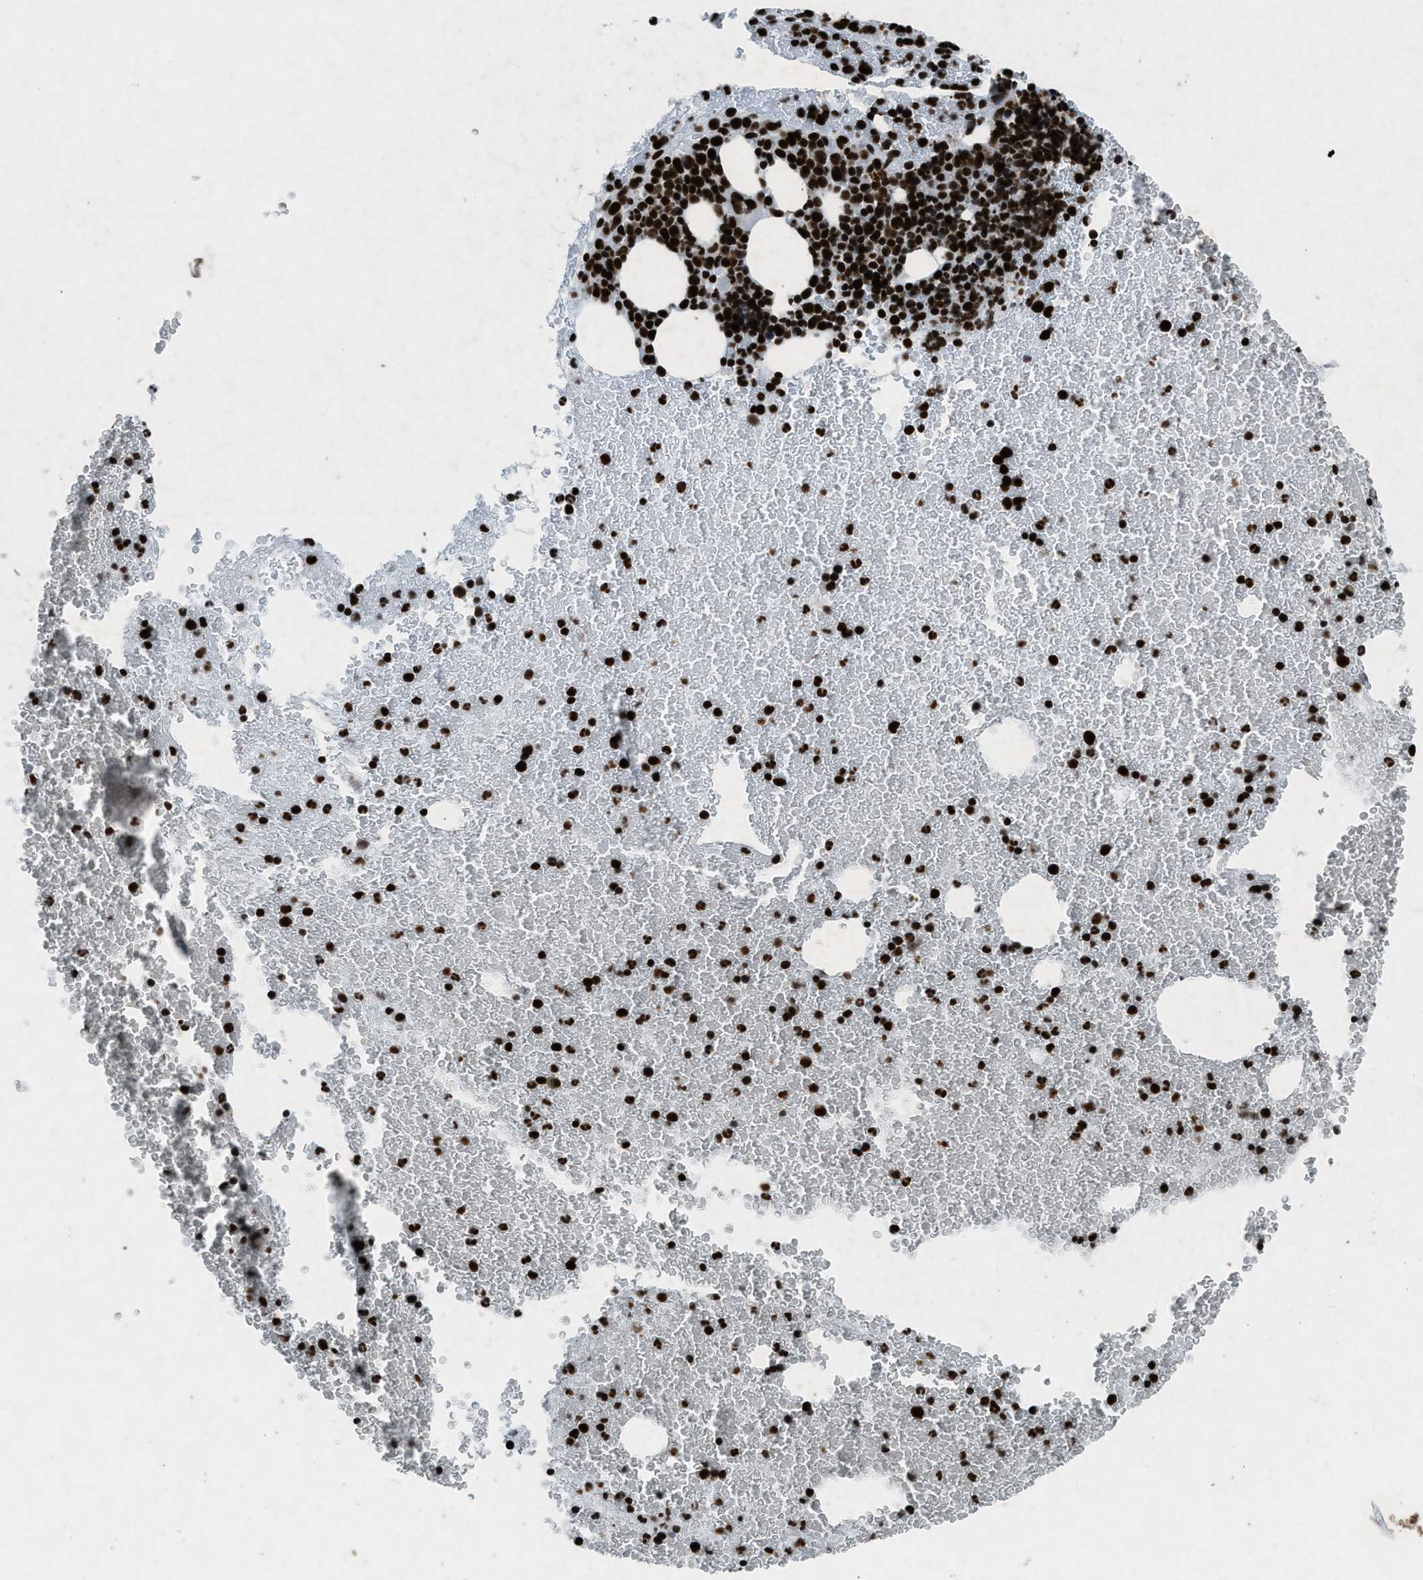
{"staining": {"intensity": "strong", "quantity": ">75%", "location": "nuclear"}, "tissue": "bone marrow", "cell_type": "Hematopoietic cells", "image_type": "normal", "snomed": [{"axis": "morphology", "description": "Normal tissue, NOS"}, {"axis": "morphology", "description": "Inflammation, NOS"}, {"axis": "topography", "description": "Bone marrow"}], "caption": "Unremarkable bone marrow exhibits strong nuclear staining in approximately >75% of hematopoietic cells (DAB = brown stain, brightfield microscopy at high magnification)..", "gene": "NXF1", "patient": {"sex": "male", "age": 47}}